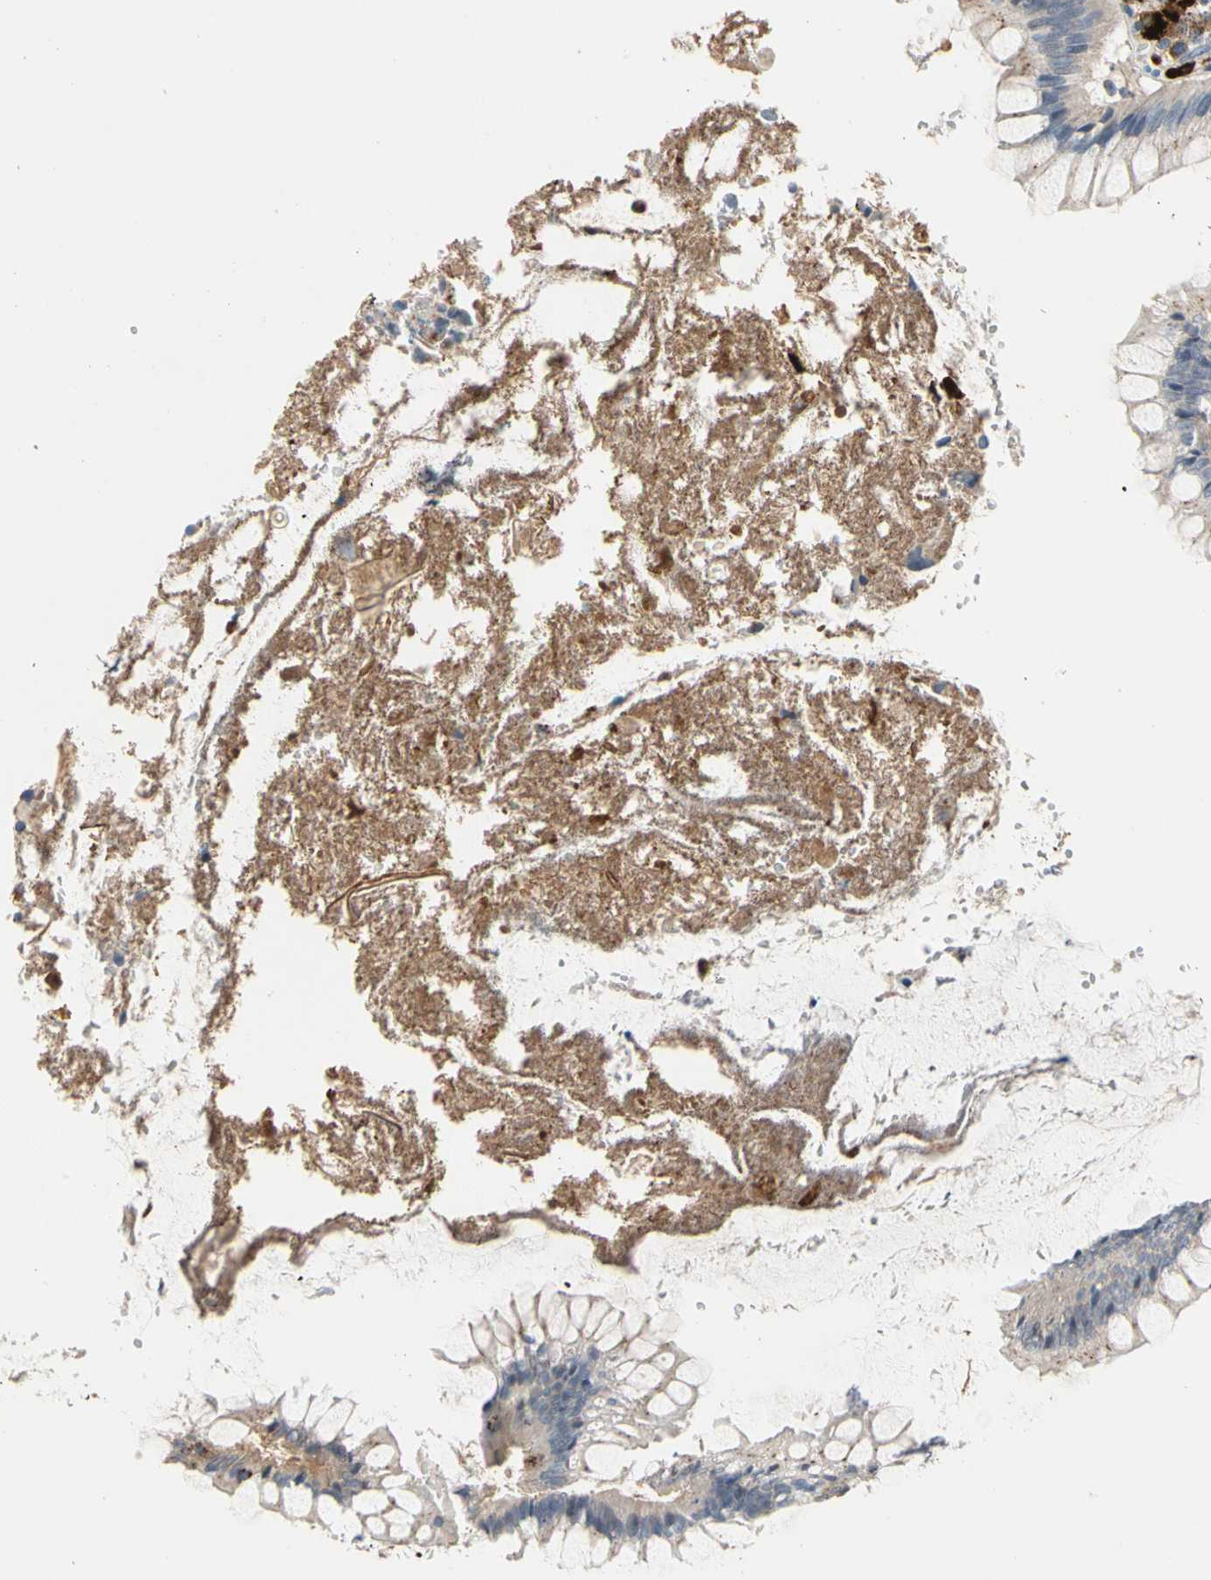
{"staining": {"intensity": "negative", "quantity": "none", "location": "none"}, "tissue": "colon", "cell_type": "Endothelial cells", "image_type": "normal", "snomed": [{"axis": "morphology", "description": "Normal tissue, NOS"}, {"axis": "topography", "description": "Colon"}], "caption": "IHC of normal colon reveals no staining in endothelial cells. Brightfield microscopy of IHC stained with DAB (3,3'-diaminobenzidine) (brown) and hematoxylin (blue), captured at high magnification.", "gene": "GM2A", "patient": {"sex": "female", "age": 46}}